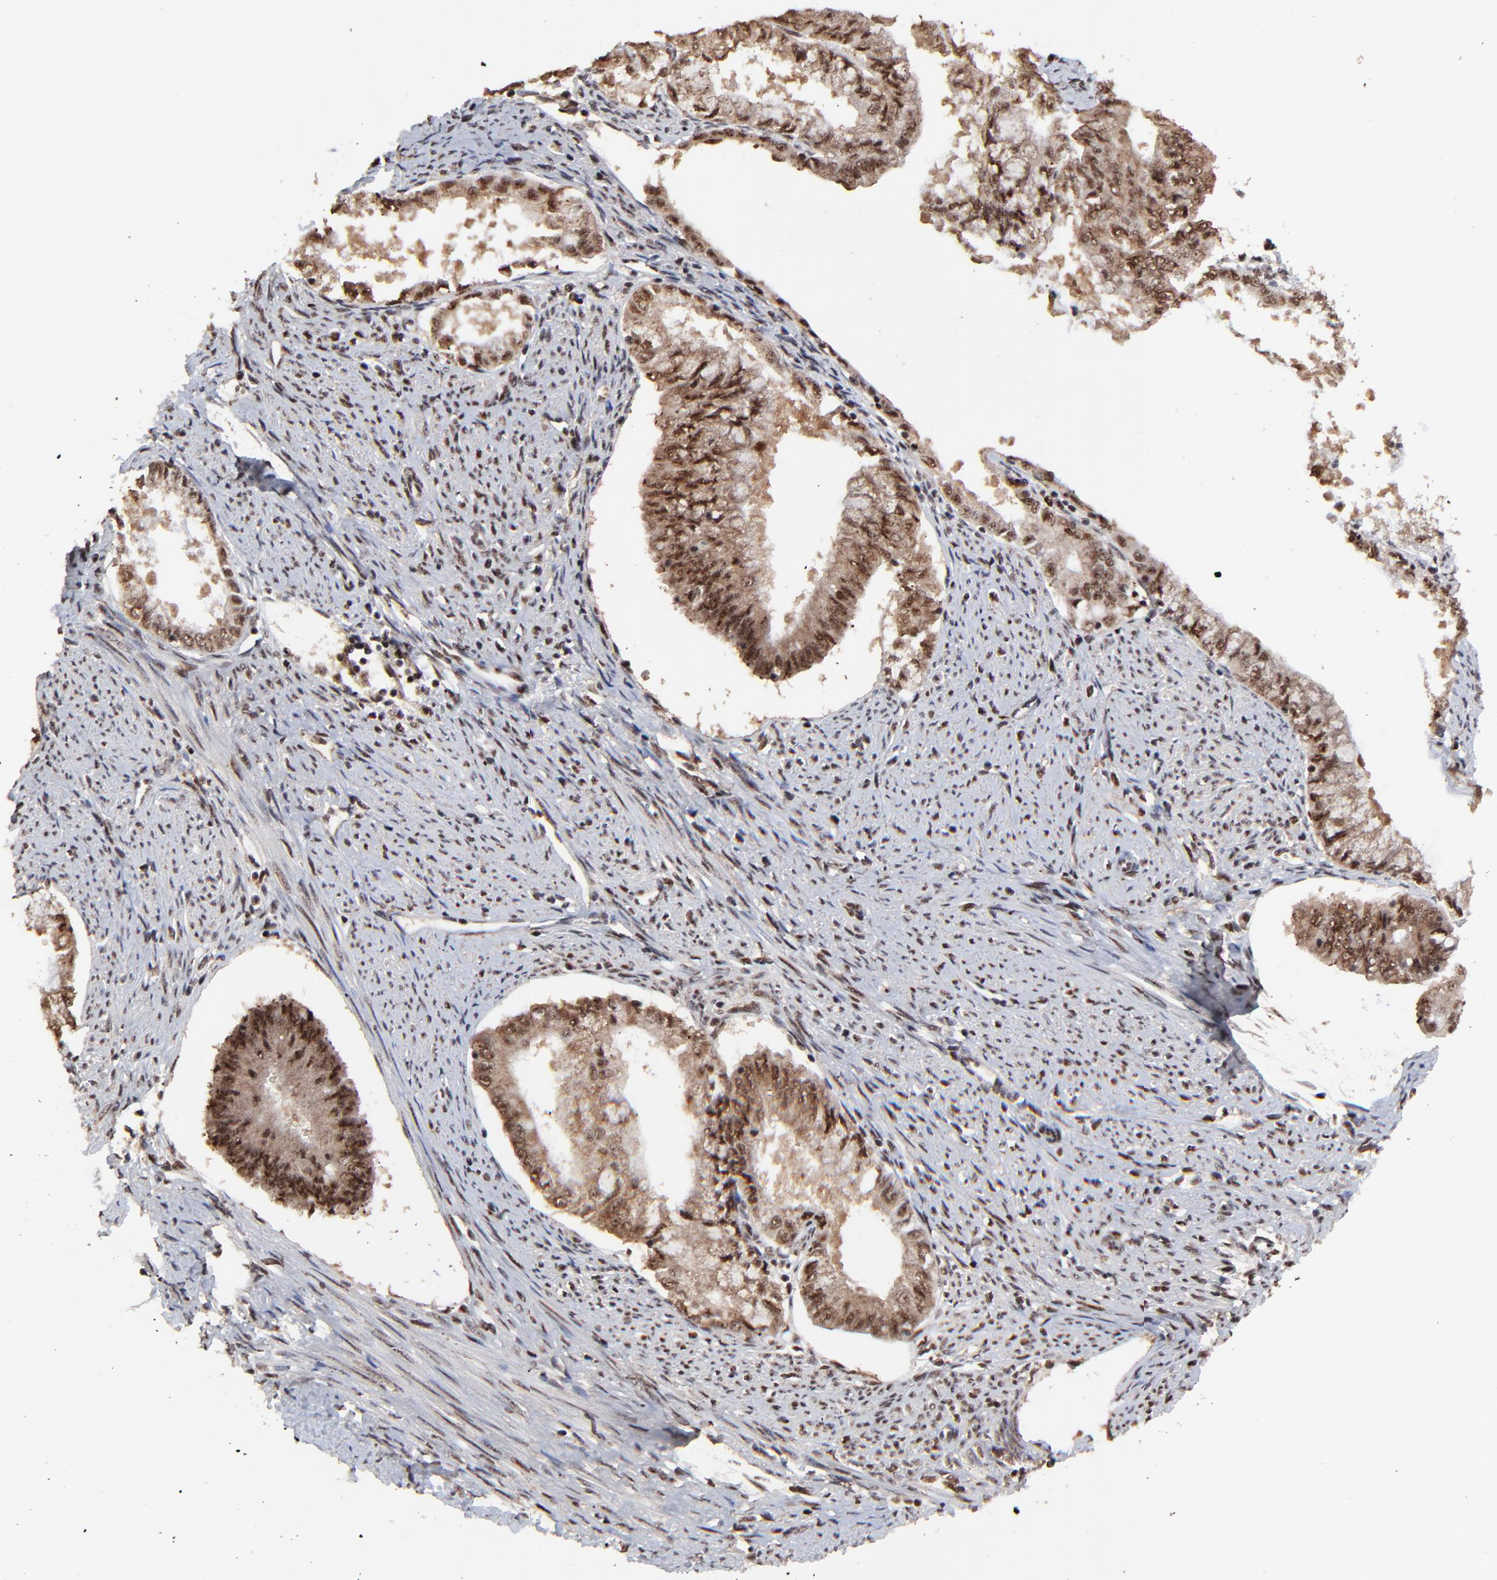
{"staining": {"intensity": "moderate", "quantity": ">75%", "location": "nuclear"}, "tissue": "endometrial cancer", "cell_type": "Tumor cells", "image_type": "cancer", "snomed": [{"axis": "morphology", "description": "Adenocarcinoma, NOS"}, {"axis": "topography", "description": "Endometrium"}], "caption": "This is a histology image of immunohistochemistry staining of endometrial adenocarcinoma, which shows moderate positivity in the nuclear of tumor cells.", "gene": "RBM22", "patient": {"sex": "female", "age": 76}}